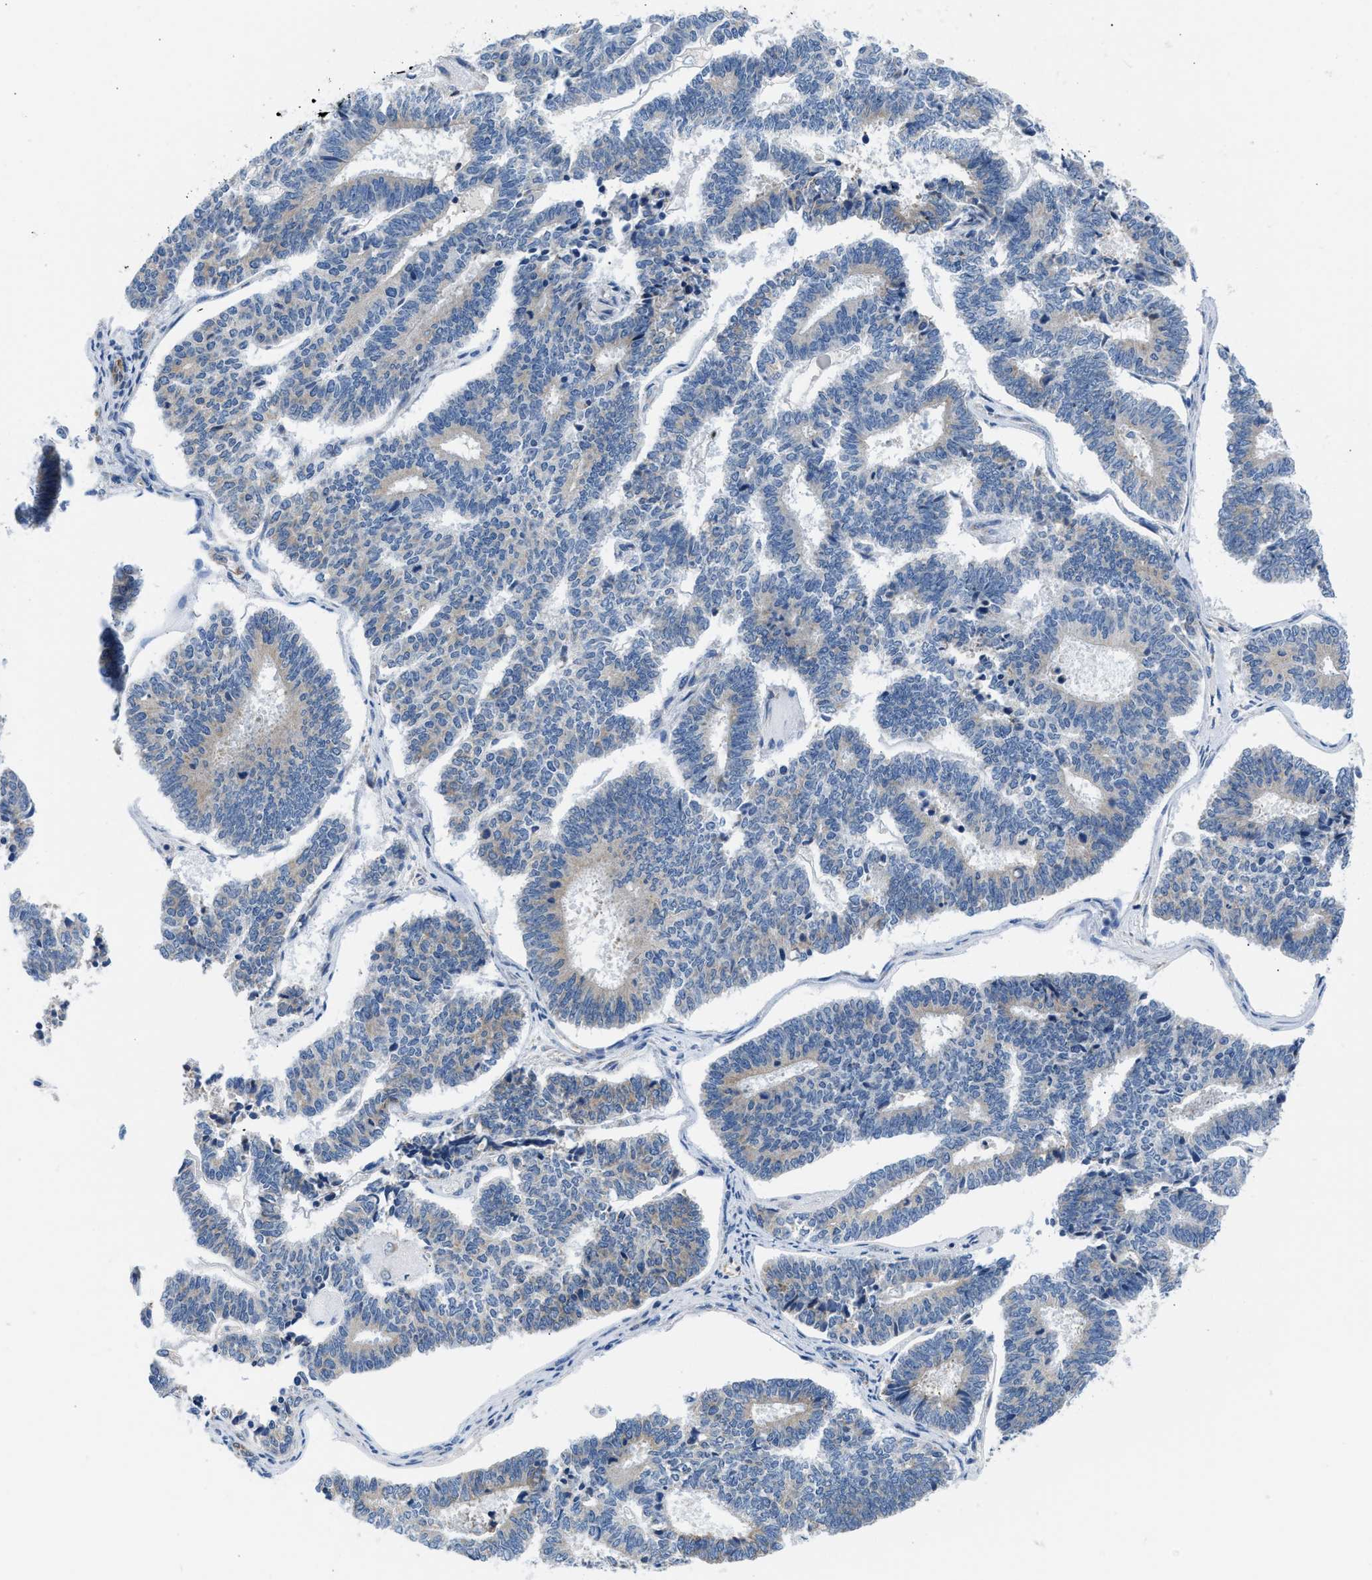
{"staining": {"intensity": "weak", "quantity": "<25%", "location": "cytoplasmic/membranous"}, "tissue": "endometrial cancer", "cell_type": "Tumor cells", "image_type": "cancer", "snomed": [{"axis": "morphology", "description": "Adenocarcinoma, NOS"}, {"axis": "topography", "description": "Endometrium"}], "caption": "An image of human endometrial adenocarcinoma is negative for staining in tumor cells.", "gene": "BNC2", "patient": {"sex": "female", "age": 70}}